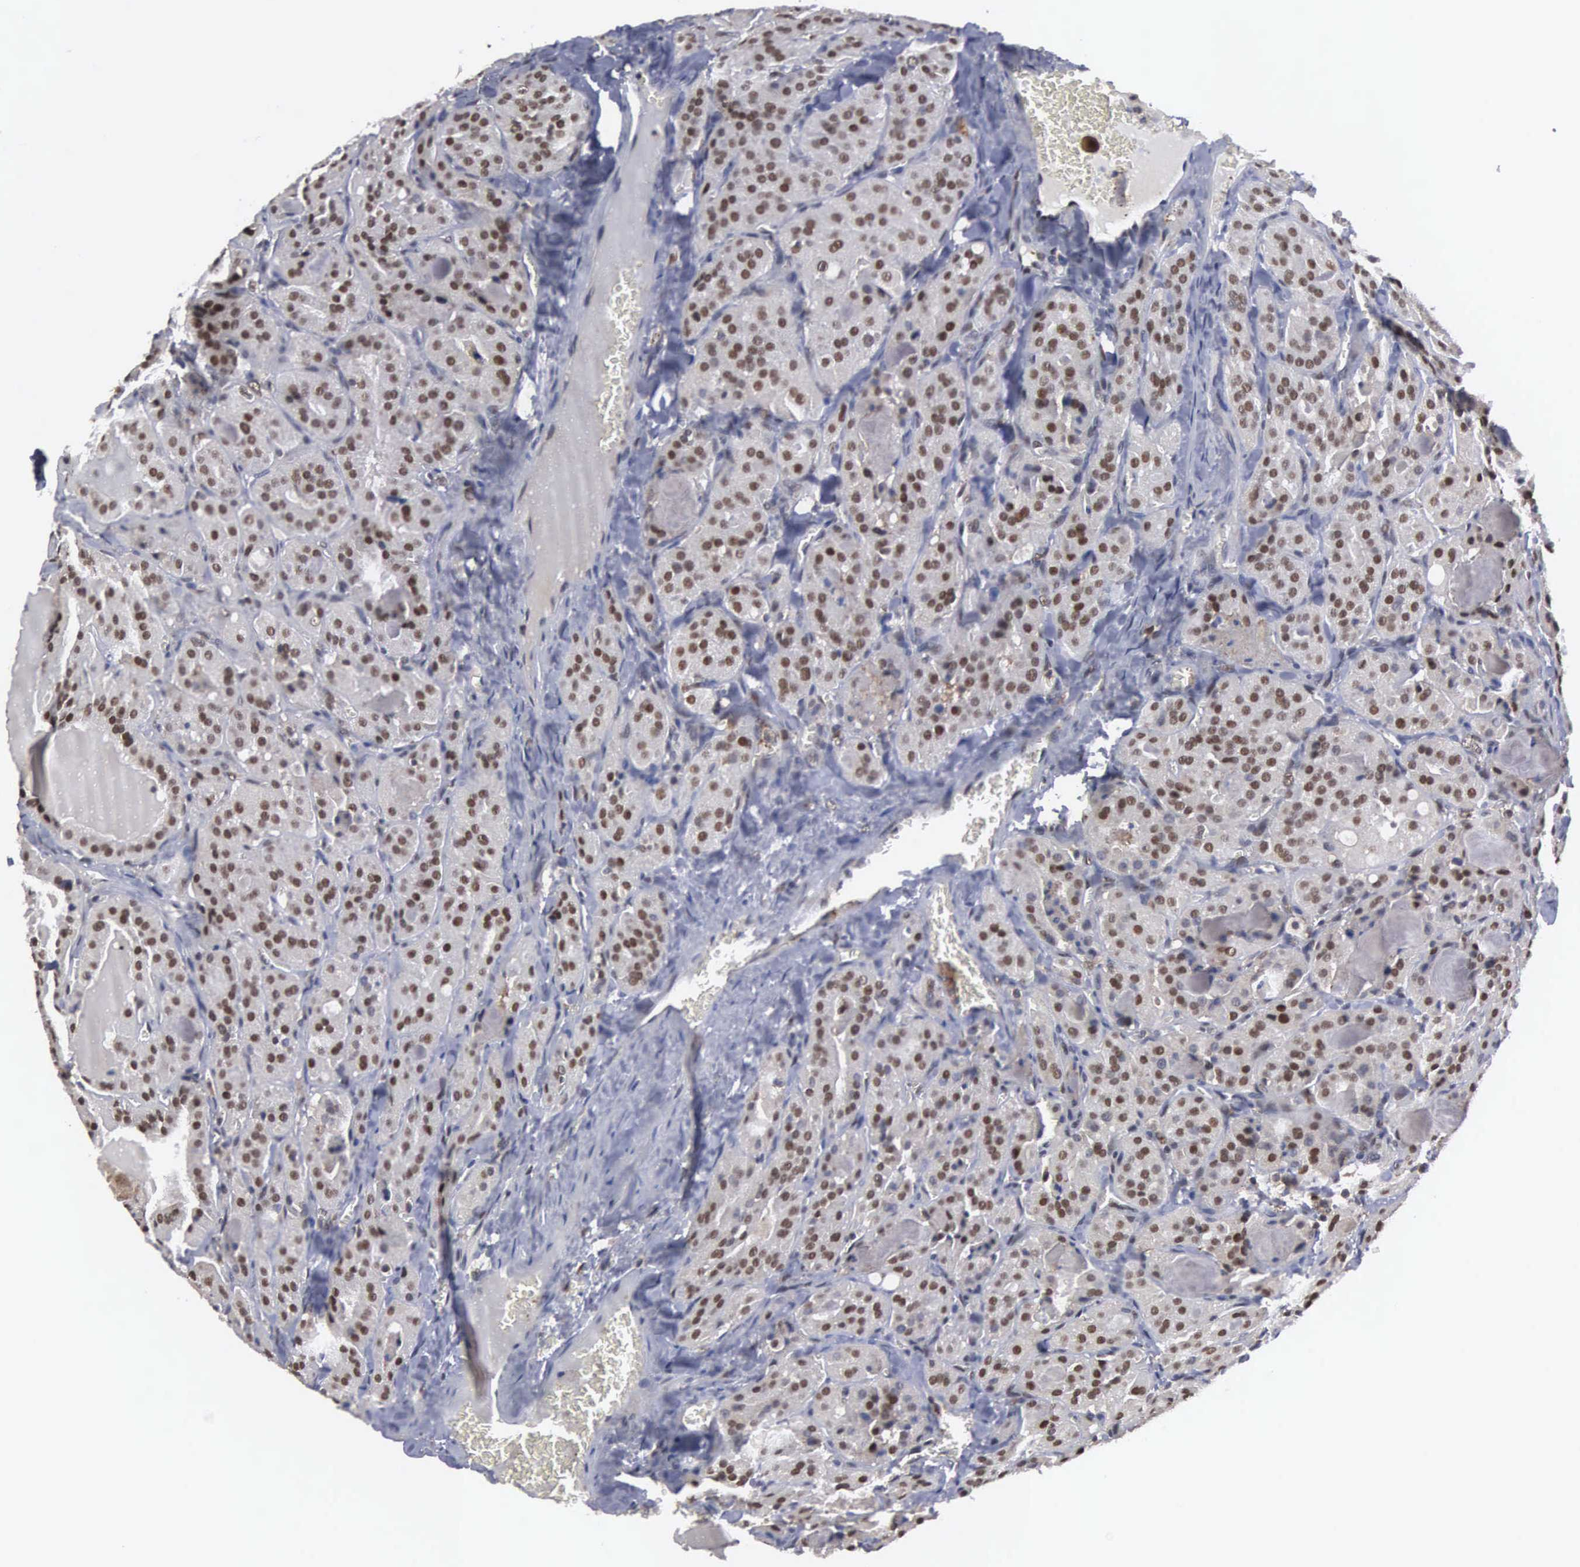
{"staining": {"intensity": "moderate", "quantity": ">75%", "location": "nuclear"}, "tissue": "thyroid cancer", "cell_type": "Tumor cells", "image_type": "cancer", "snomed": [{"axis": "morphology", "description": "Carcinoma, NOS"}, {"axis": "topography", "description": "Thyroid gland"}], "caption": "Protein expression analysis of thyroid cancer (carcinoma) displays moderate nuclear staining in approximately >75% of tumor cells. The staining was performed using DAB, with brown indicating positive protein expression. Nuclei are stained blue with hematoxylin.", "gene": "TRMT5", "patient": {"sex": "male", "age": 76}}